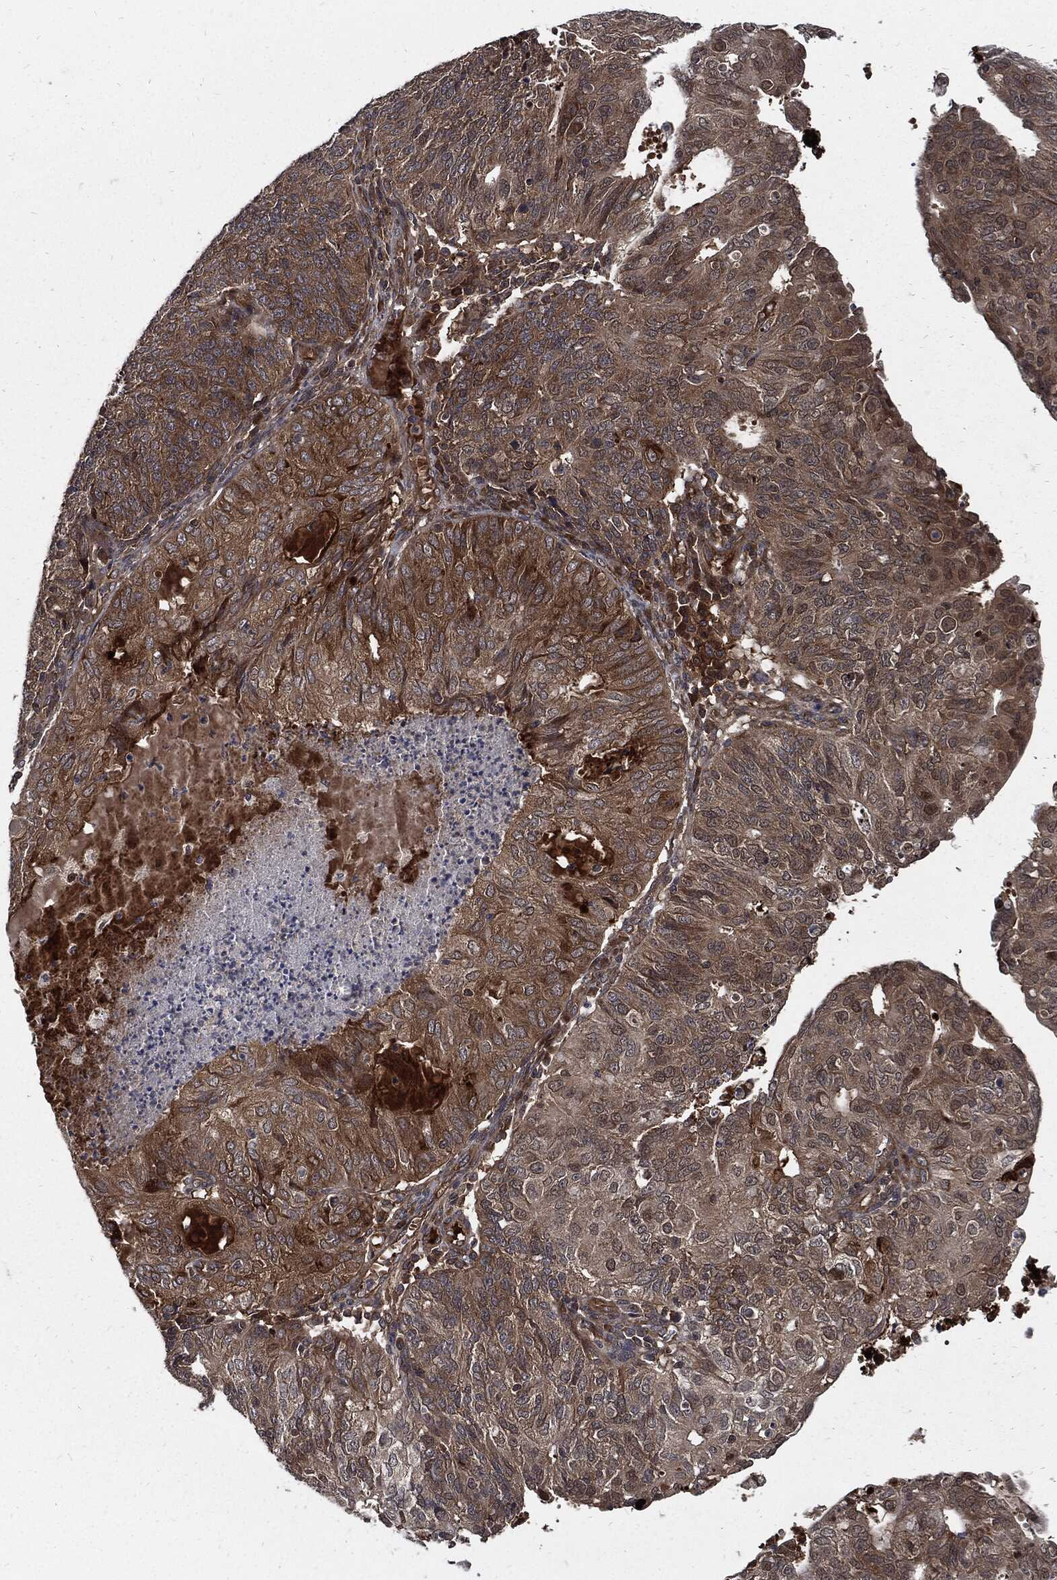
{"staining": {"intensity": "strong", "quantity": "25%-75%", "location": "cytoplasmic/membranous"}, "tissue": "endometrial cancer", "cell_type": "Tumor cells", "image_type": "cancer", "snomed": [{"axis": "morphology", "description": "Adenocarcinoma, NOS"}, {"axis": "topography", "description": "Endometrium"}], "caption": "A high-resolution image shows immunohistochemistry staining of endometrial cancer, which exhibits strong cytoplasmic/membranous positivity in approximately 25%-75% of tumor cells. (brown staining indicates protein expression, while blue staining denotes nuclei).", "gene": "CLU", "patient": {"sex": "female", "age": 82}}